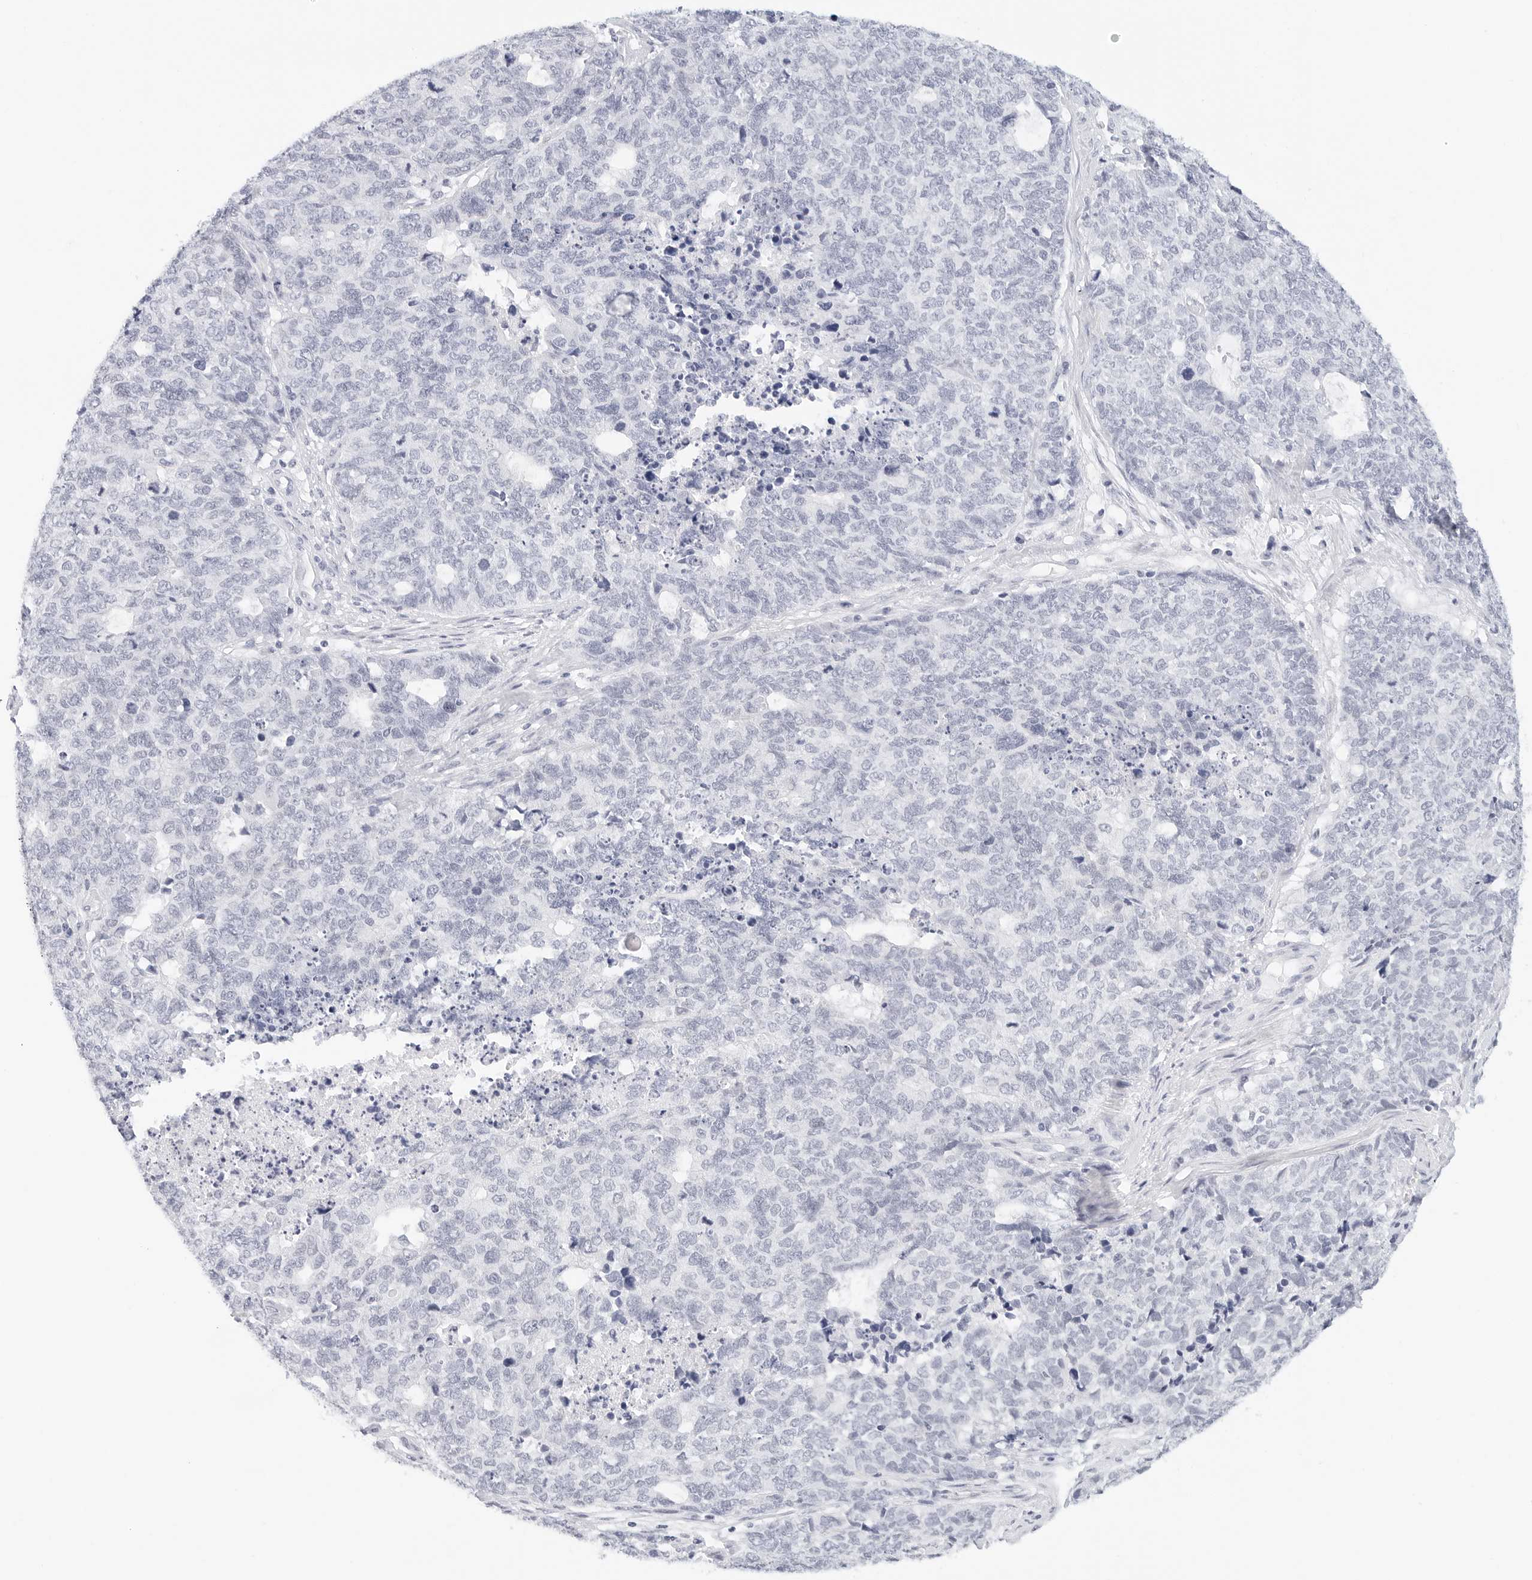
{"staining": {"intensity": "negative", "quantity": "none", "location": "none"}, "tissue": "cervical cancer", "cell_type": "Tumor cells", "image_type": "cancer", "snomed": [{"axis": "morphology", "description": "Squamous cell carcinoma, NOS"}, {"axis": "topography", "description": "Cervix"}], "caption": "Immunohistochemistry (IHC) image of neoplastic tissue: human cervical cancer (squamous cell carcinoma) stained with DAB exhibits no significant protein expression in tumor cells.", "gene": "CD22", "patient": {"sex": "female", "age": 63}}